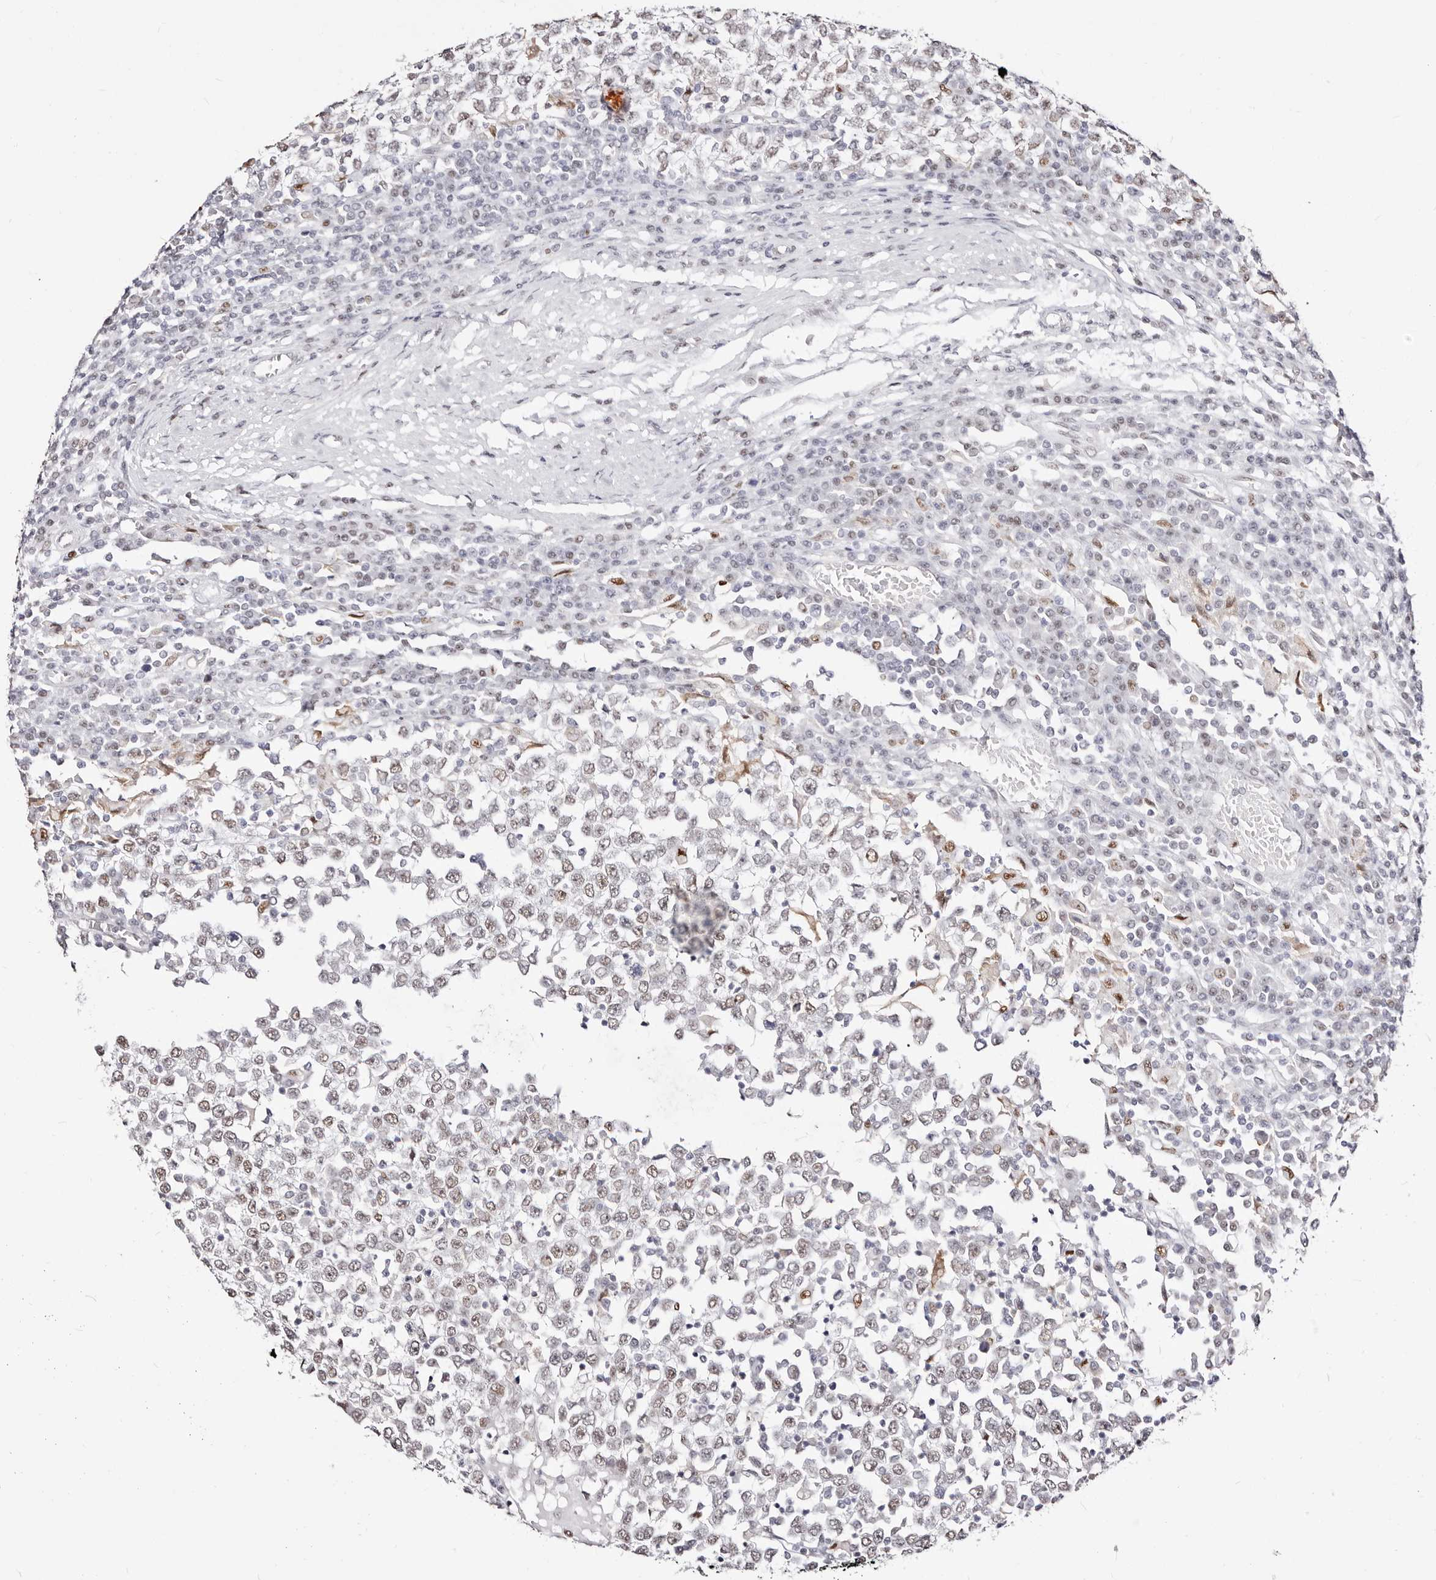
{"staining": {"intensity": "weak", "quantity": "25%-75%", "location": "nuclear"}, "tissue": "testis cancer", "cell_type": "Tumor cells", "image_type": "cancer", "snomed": [{"axis": "morphology", "description": "Seminoma, NOS"}, {"axis": "topography", "description": "Testis"}], "caption": "Tumor cells exhibit low levels of weak nuclear expression in about 25%-75% of cells in testis cancer (seminoma).", "gene": "TKT", "patient": {"sex": "male", "age": 65}}